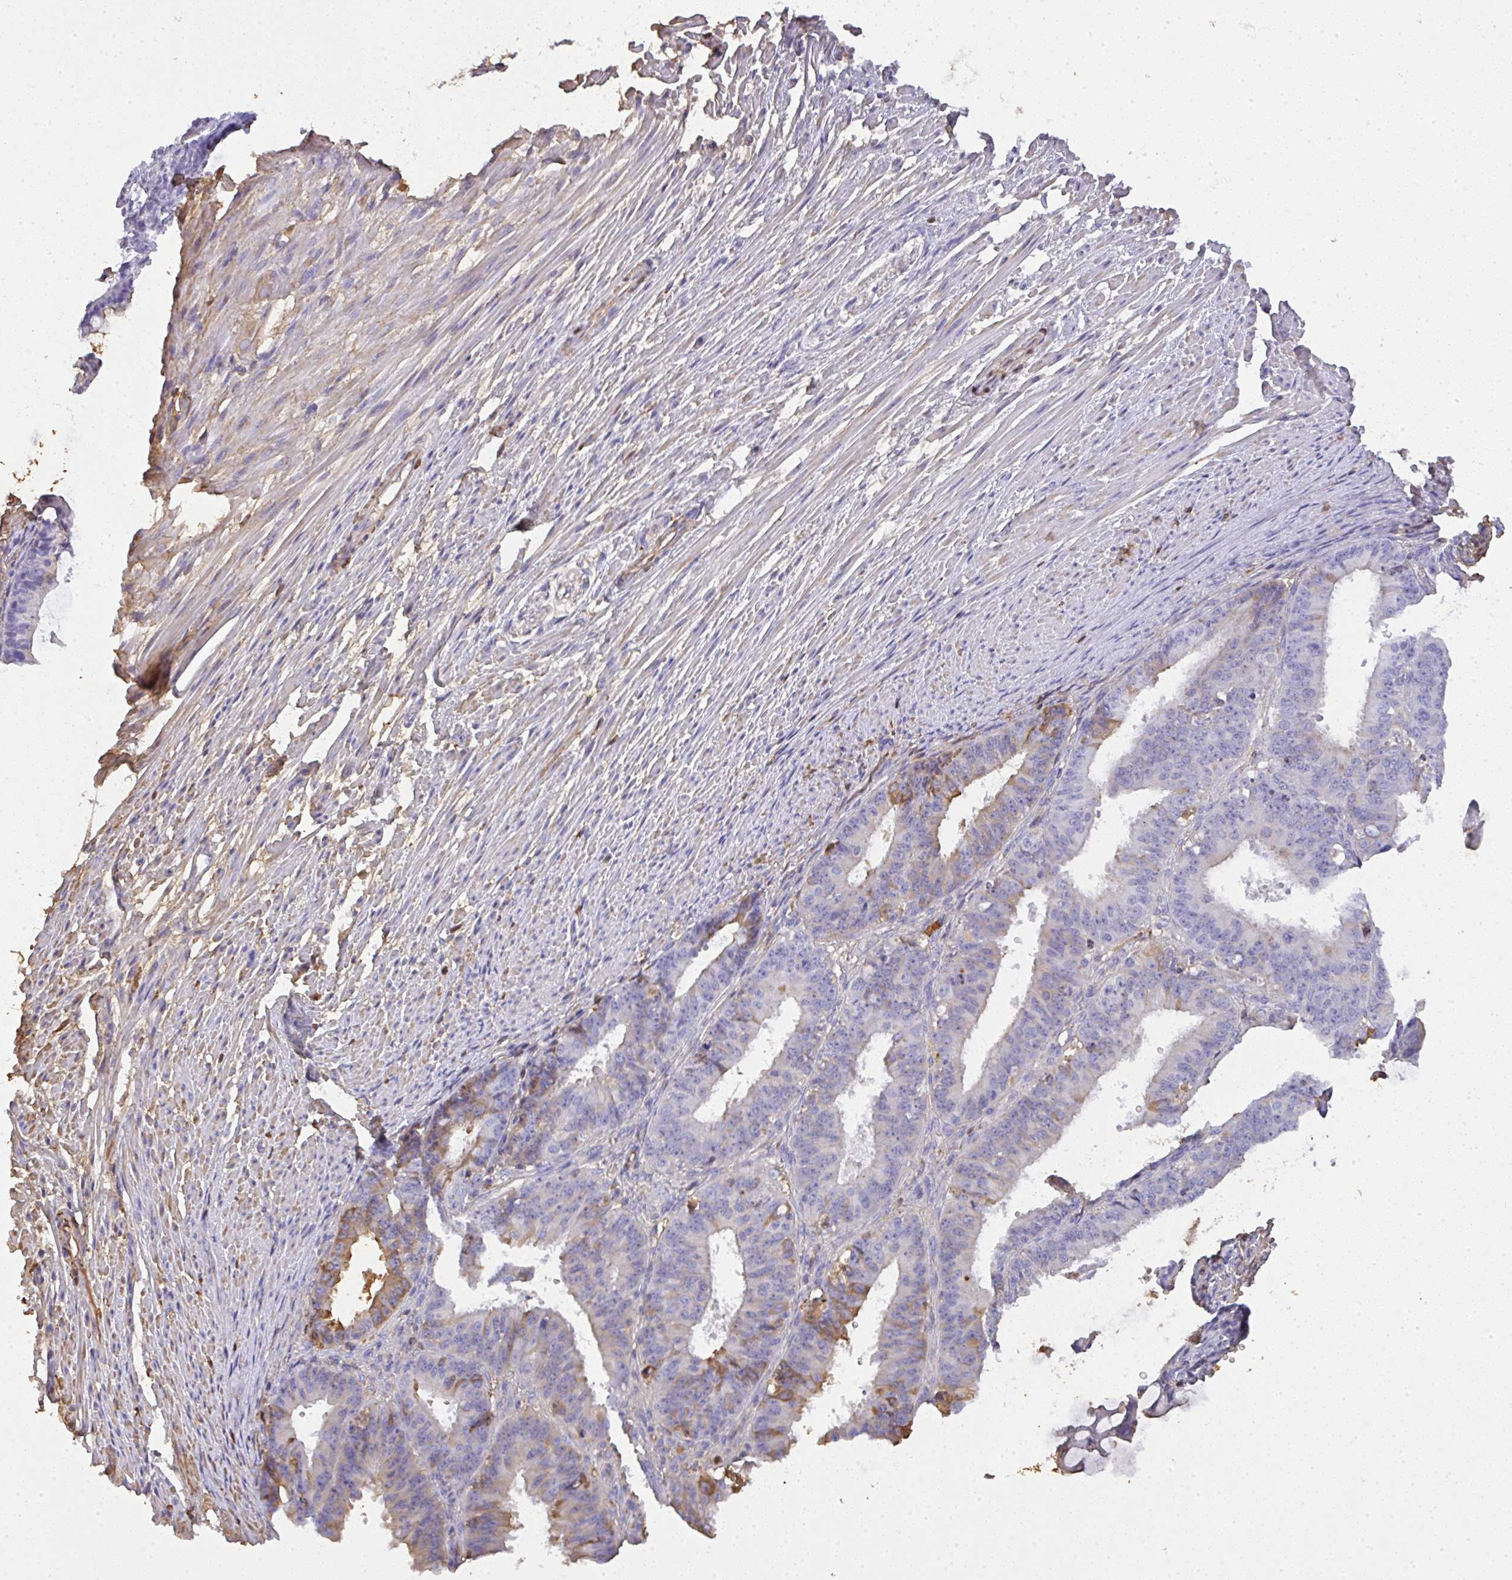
{"staining": {"intensity": "moderate", "quantity": "<25%", "location": "cytoplasmic/membranous"}, "tissue": "ovarian cancer", "cell_type": "Tumor cells", "image_type": "cancer", "snomed": [{"axis": "morphology", "description": "Carcinoma, endometroid"}, {"axis": "topography", "description": "Appendix"}, {"axis": "topography", "description": "Ovary"}], "caption": "Immunohistochemical staining of human endometroid carcinoma (ovarian) reveals low levels of moderate cytoplasmic/membranous positivity in approximately <25% of tumor cells.", "gene": "SMYD5", "patient": {"sex": "female", "age": 42}}